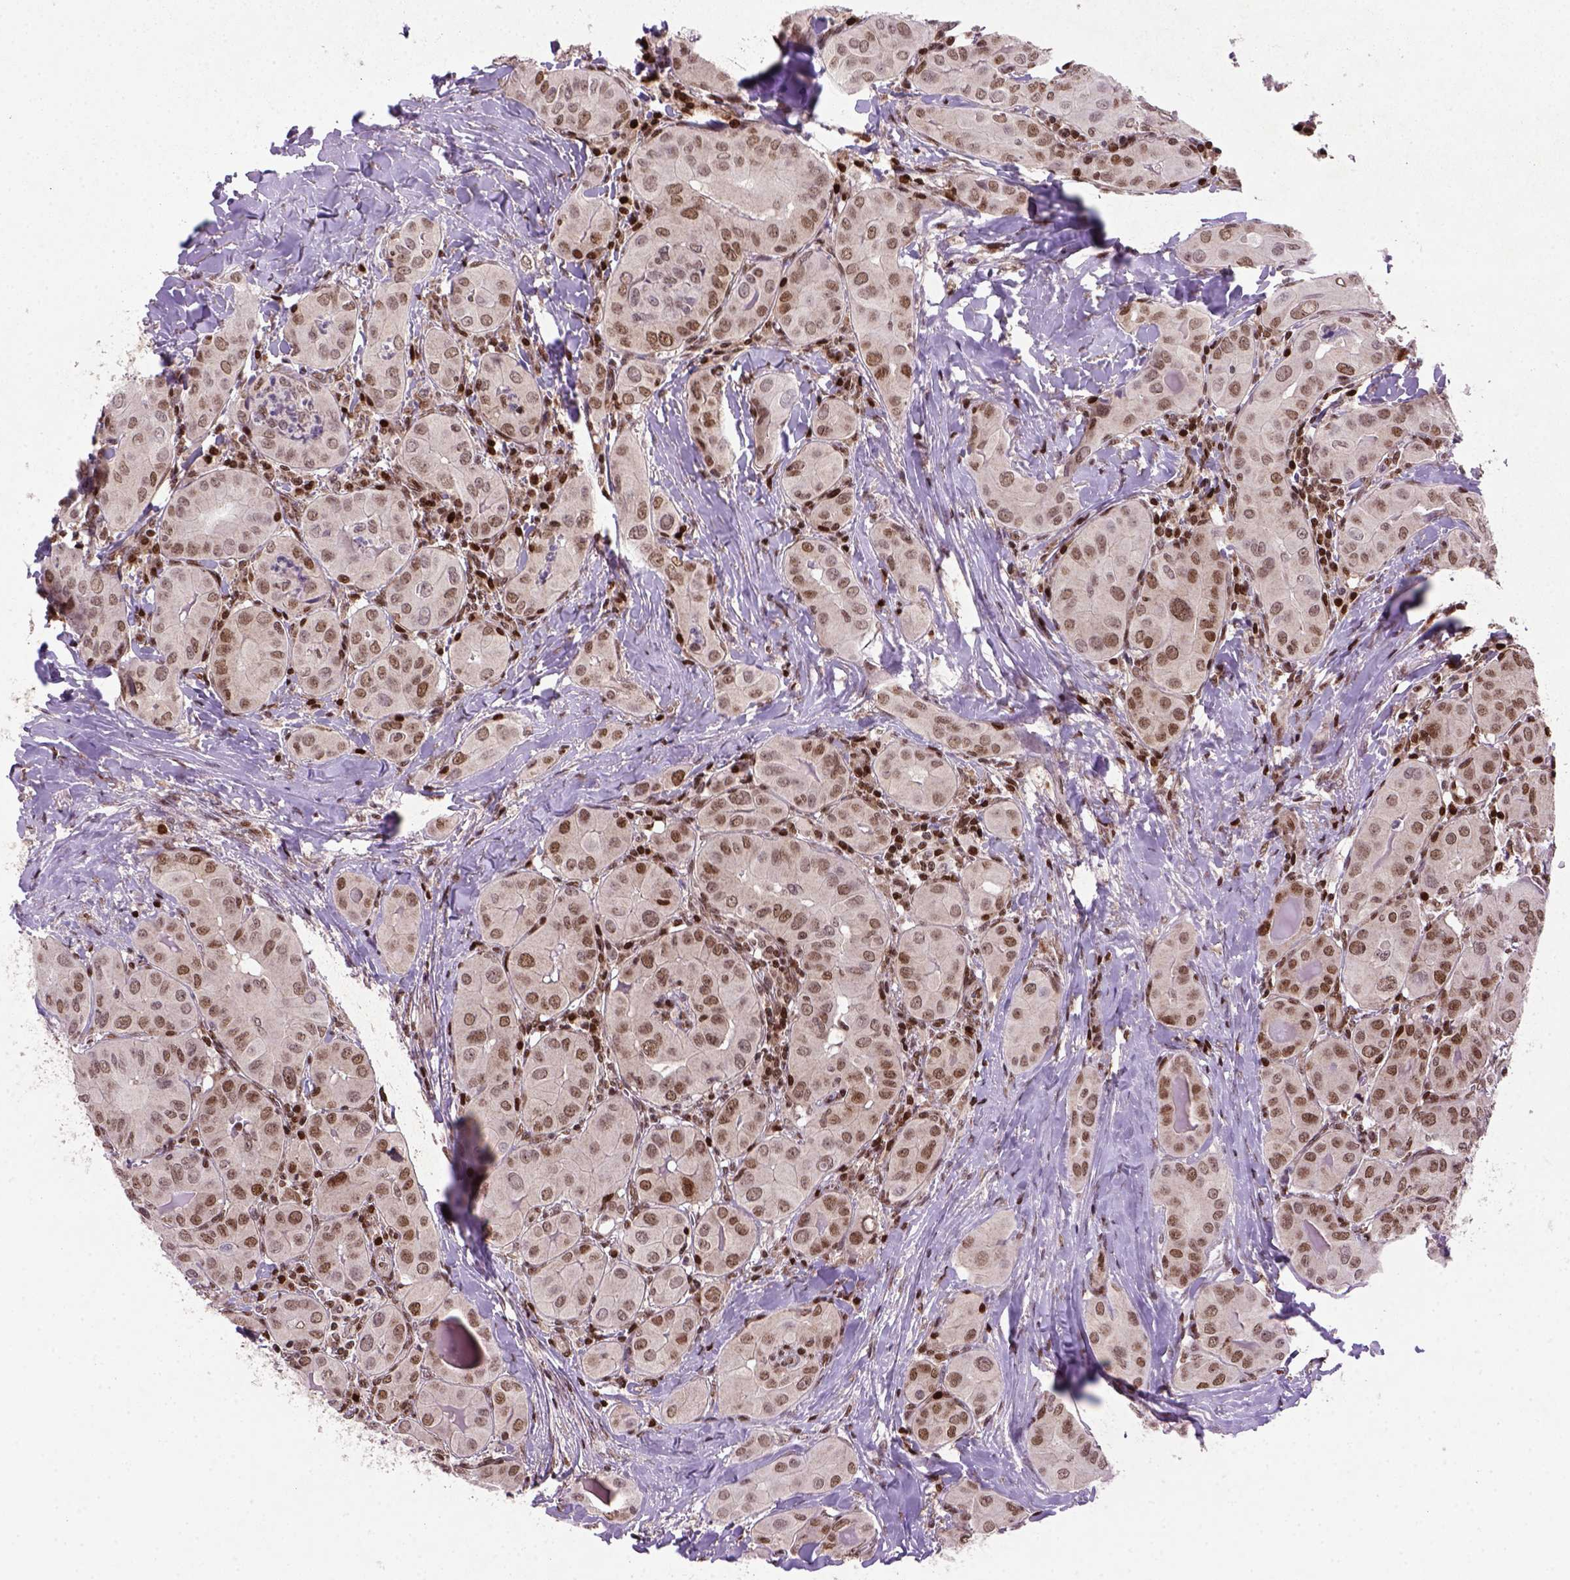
{"staining": {"intensity": "moderate", "quantity": ">75%", "location": "nuclear"}, "tissue": "thyroid cancer", "cell_type": "Tumor cells", "image_type": "cancer", "snomed": [{"axis": "morphology", "description": "Papillary adenocarcinoma, NOS"}, {"axis": "topography", "description": "Thyroid gland"}], "caption": "Human thyroid cancer (papillary adenocarcinoma) stained with a protein marker displays moderate staining in tumor cells.", "gene": "MGMT", "patient": {"sex": "female", "age": 37}}